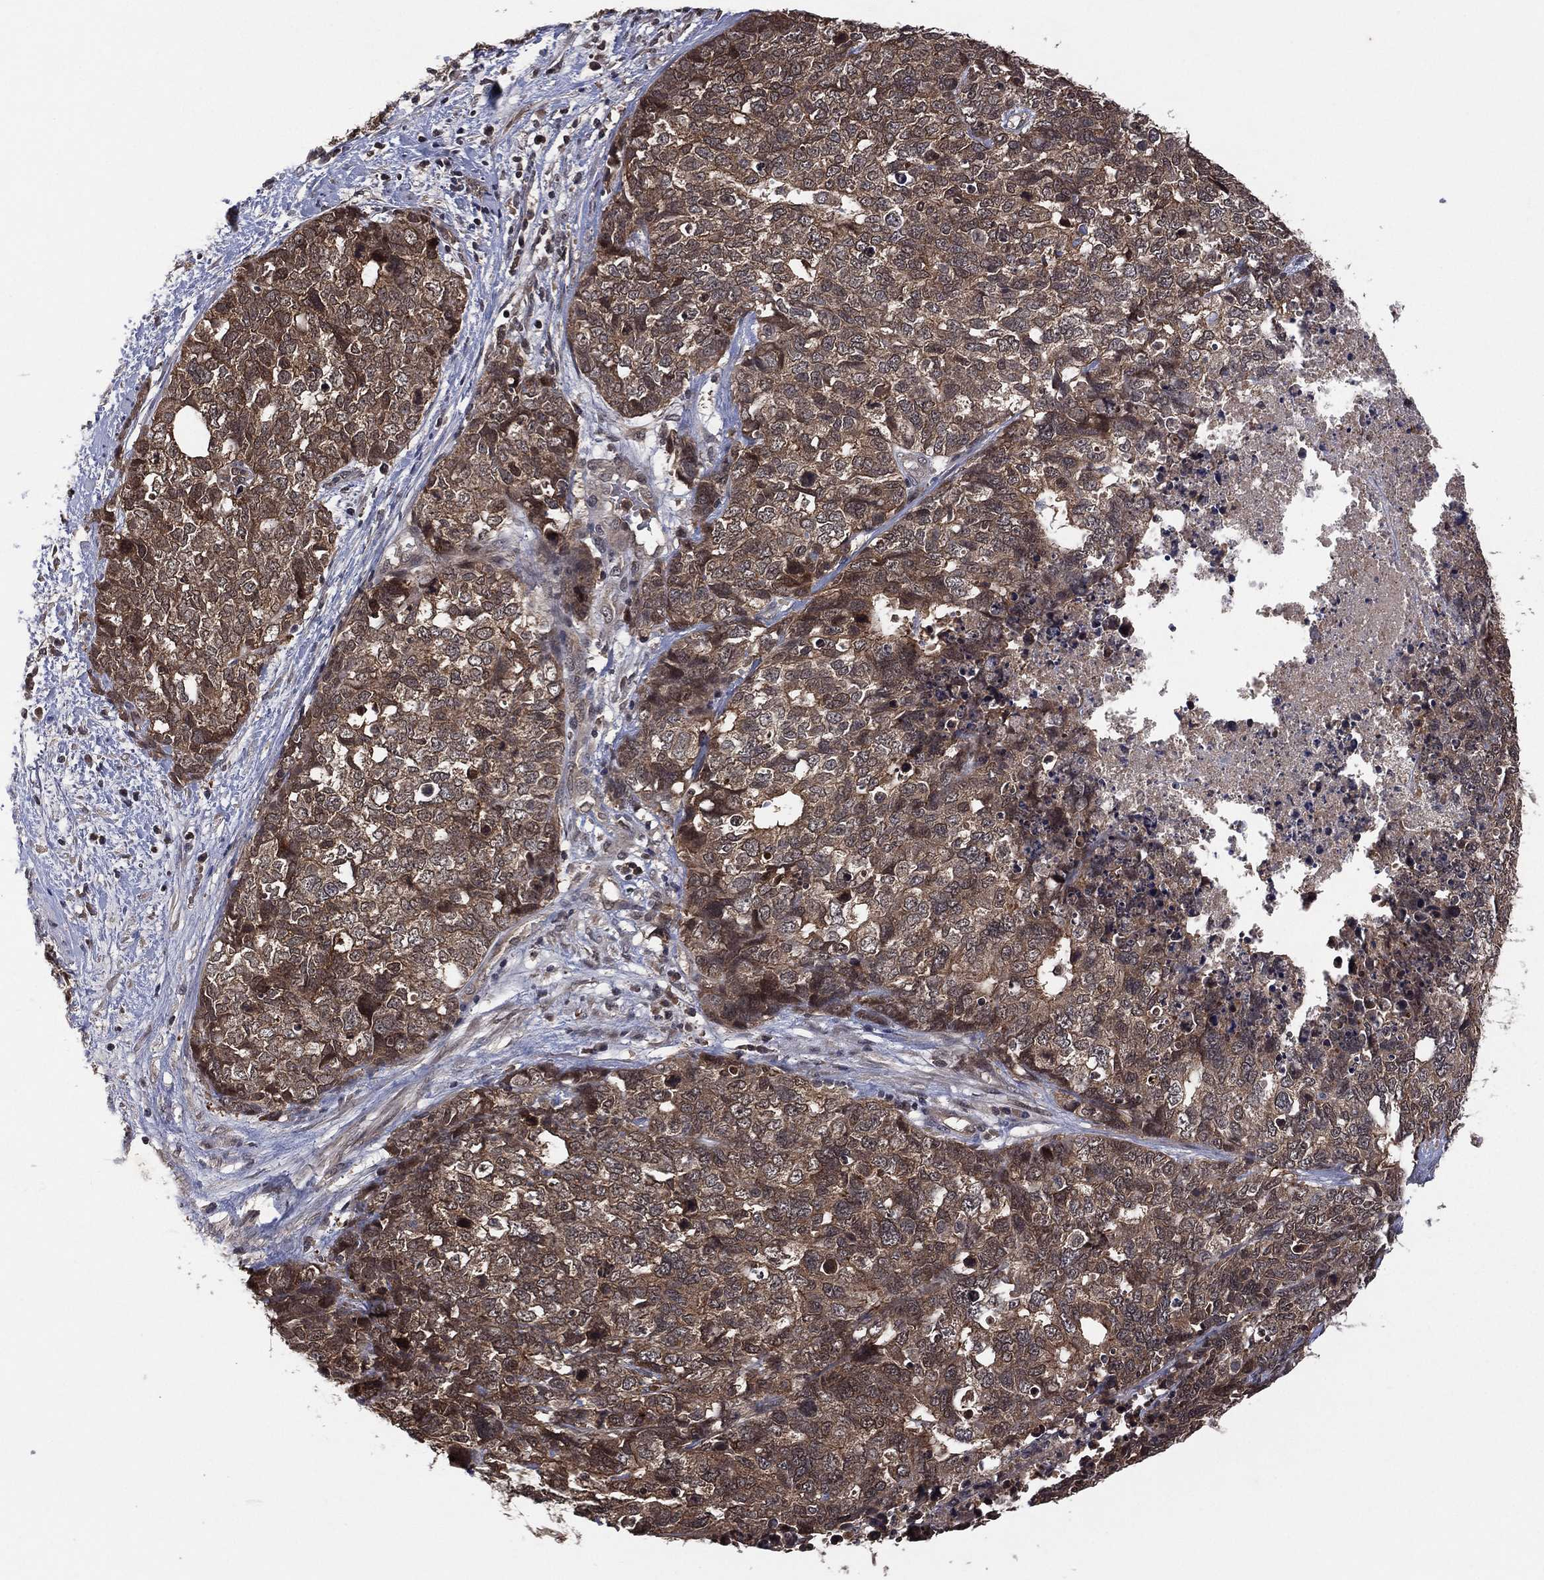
{"staining": {"intensity": "weak", "quantity": ">75%", "location": "cytoplasmic/membranous"}, "tissue": "cervical cancer", "cell_type": "Tumor cells", "image_type": "cancer", "snomed": [{"axis": "morphology", "description": "Squamous cell carcinoma, NOS"}, {"axis": "topography", "description": "Cervix"}], "caption": "Weak cytoplasmic/membranous positivity is present in about >75% of tumor cells in cervical cancer.", "gene": "ATG4B", "patient": {"sex": "female", "age": 63}}